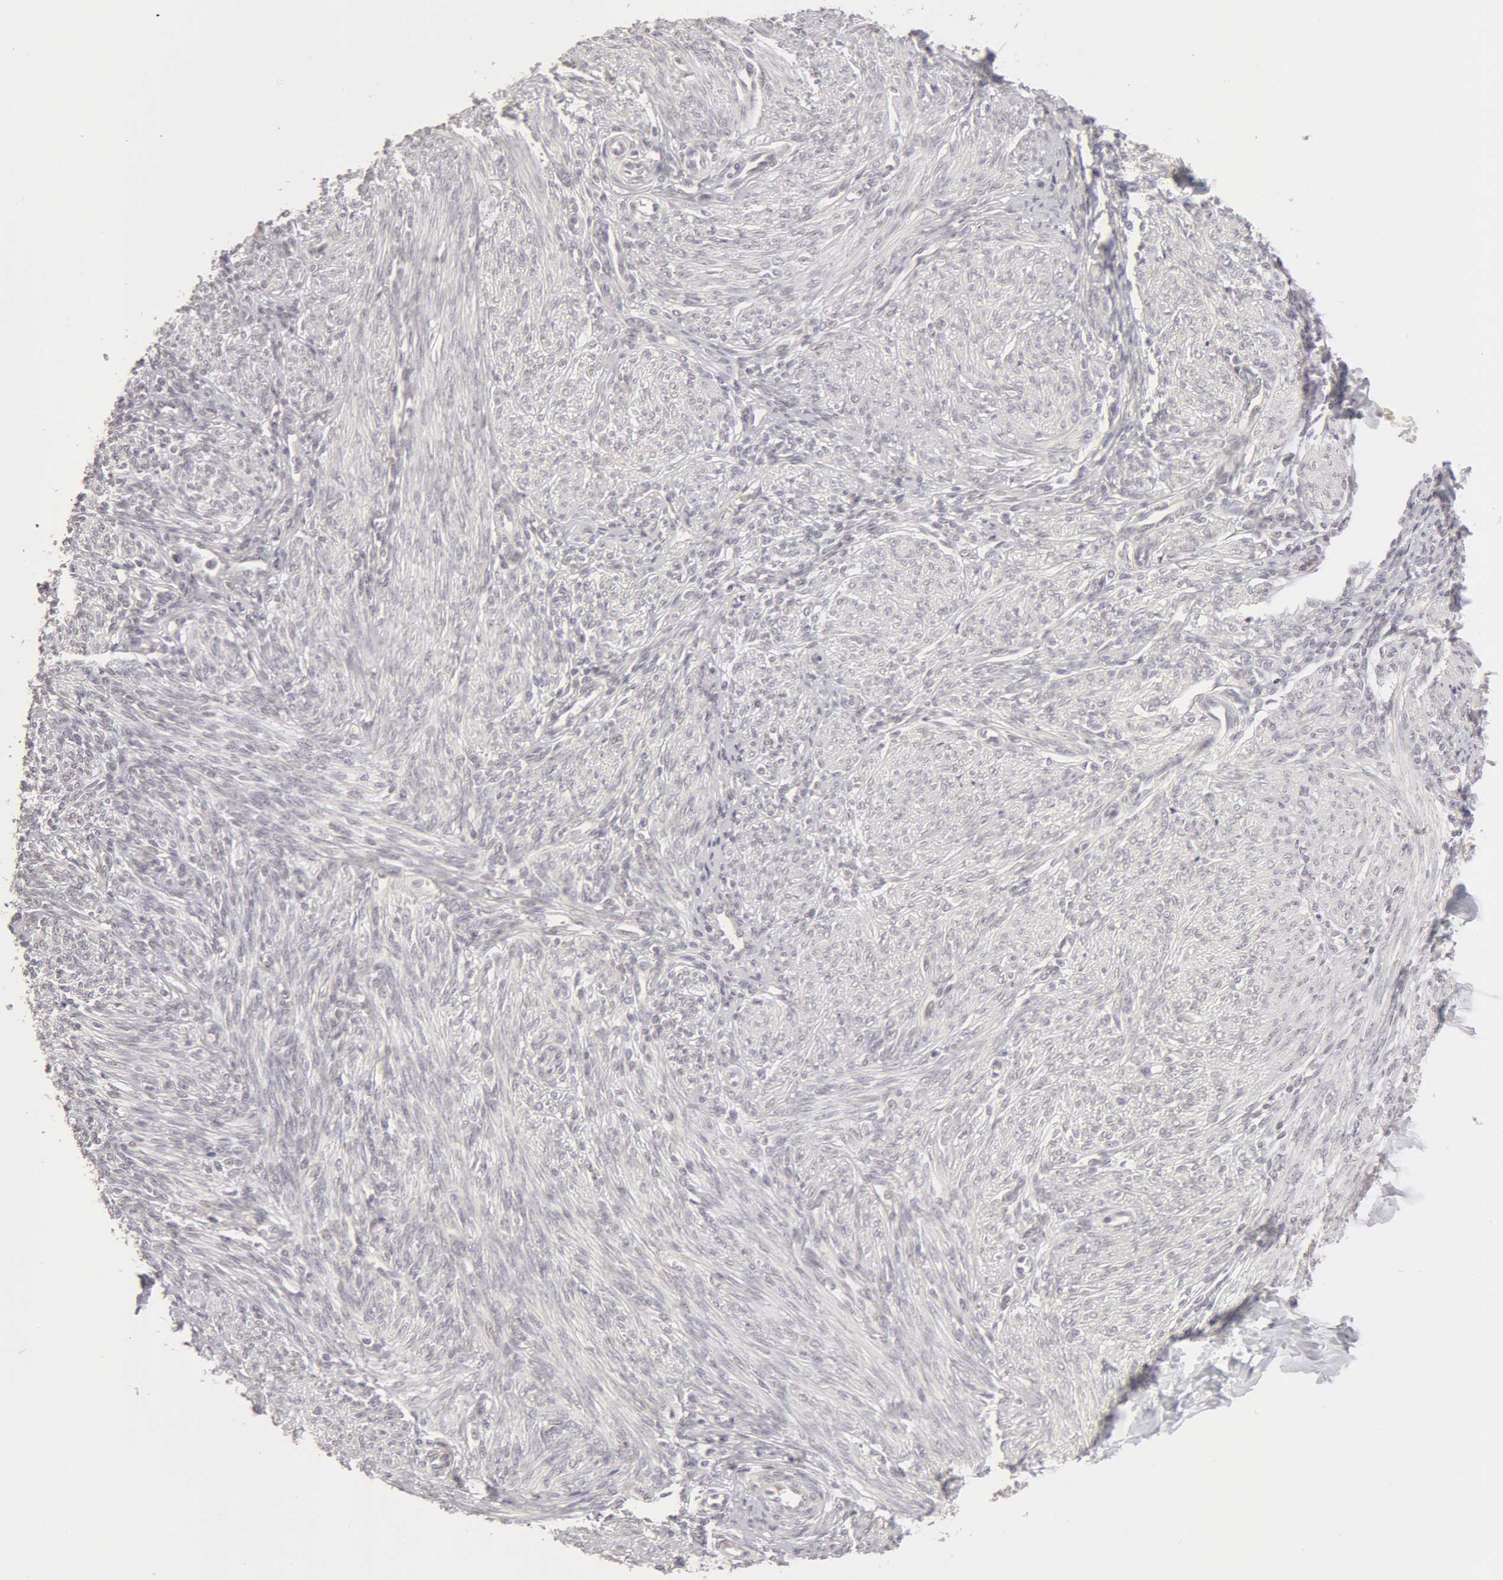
{"staining": {"intensity": "negative", "quantity": "none", "location": "none"}, "tissue": "endometrium", "cell_type": "Cells in endometrial stroma", "image_type": "normal", "snomed": [{"axis": "morphology", "description": "Normal tissue, NOS"}, {"axis": "topography", "description": "Endometrium"}], "caption": "Unremarkable endometrium was stained to show a protein in brown. There is no significant expression in cells in endometrial stroma.", "gene": "ADAM10", "patient": {"sex": "female", "age": 82}}